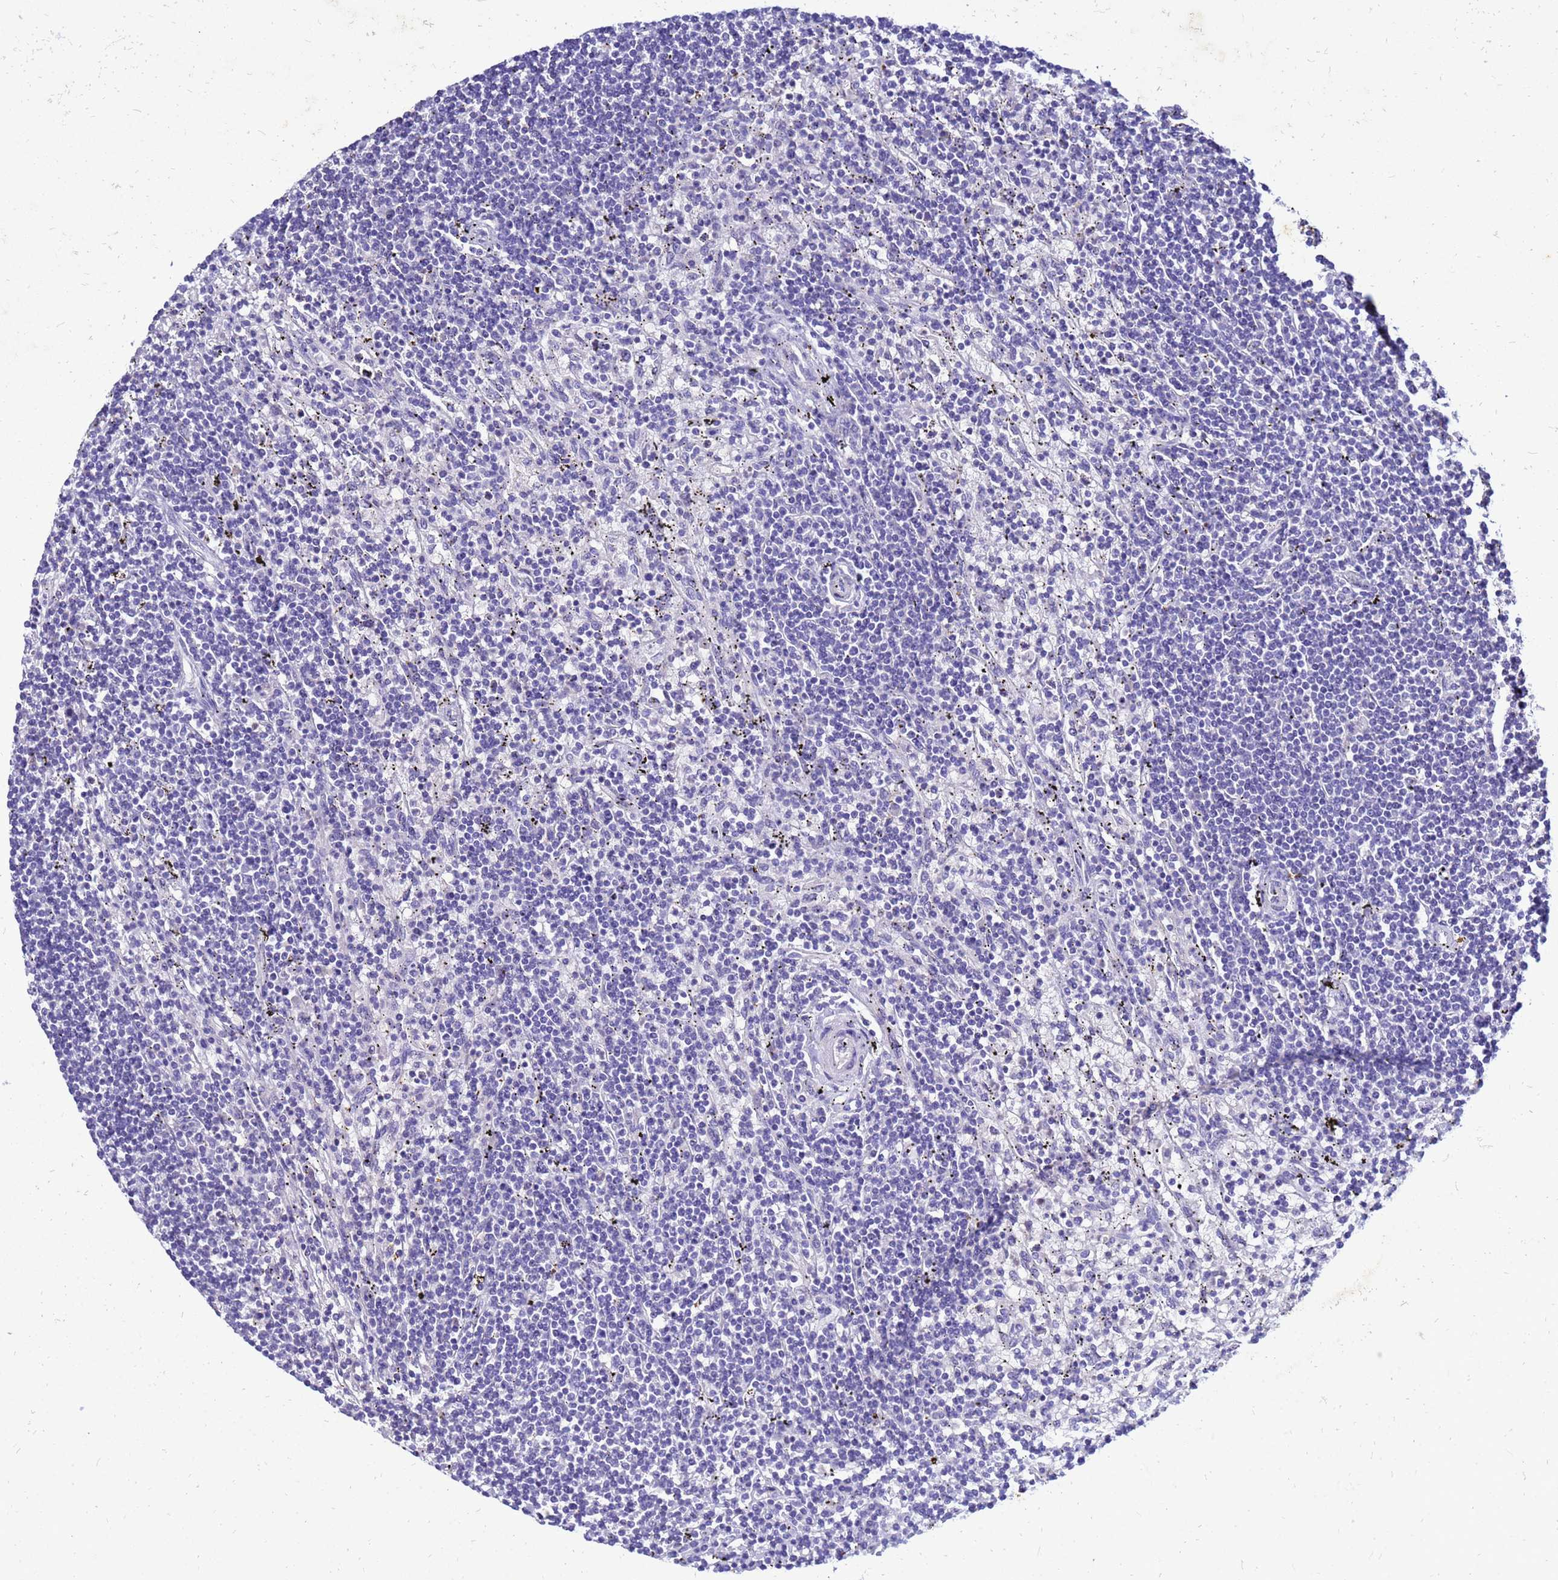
{"staining": {"intensity": "negative", "quantity": "none", "location": "none"}, "tissue": "lymphoma", "cell_type": "Tumor cells", "image_type": "cancer", "snomed": [{"axis": "morphology", "description": "Malignant lymphoma, non-Hodgkin's type, Low grade"}, {"axis": "topography", "description": "Spleen"}], "caption": "The photomicrograph exhibits no staining of tumor cells in malignant lymphoma, non-Hodgkin's type (low-grade).", "gene": "AKR1C1", "patient": {"sex": "male", "age": 76}}